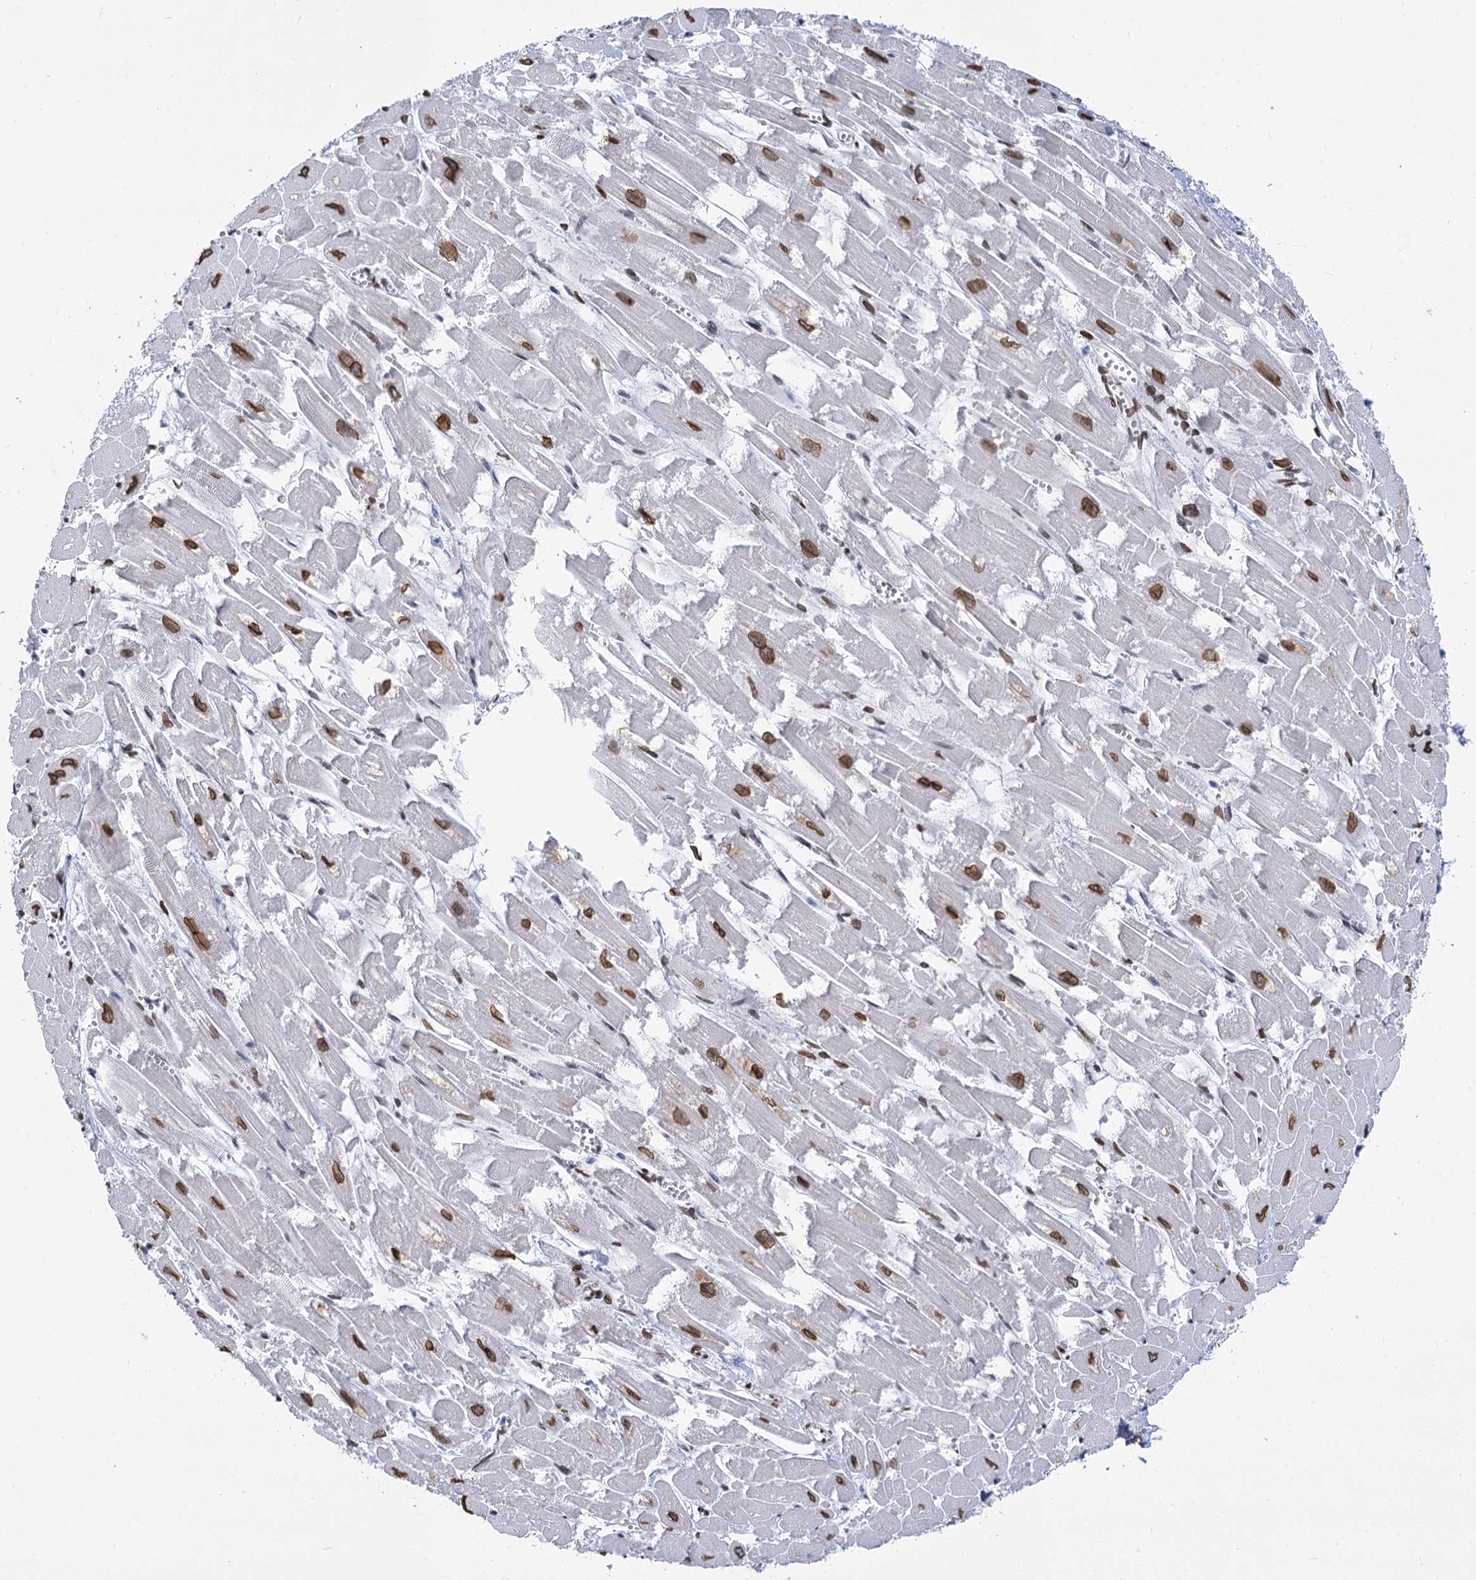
{"staining": {"intensity": "strong", "quantity": "25%-75%", "location": "cytoplasmic/membranous,nuclear"}, "tissue": "heart muscle", "cell_type": "Cardiomyocytes", "image_type": "normal", "snomed": [{"axis": "morphology", "description": "Normal tissue, NOS"}, {"axis": "topography", "description": "Heart"}], "caption": "IHC histopathology image of unremarkable heart muscle stained for a protein (brown), which reveals high levels of strong cytoplasmic/membranous,nuclear expression in about 25%-75% of cardiomyocytes.", "gene": "PRSS35", "patient": {"sex": "male", "age": 54}}